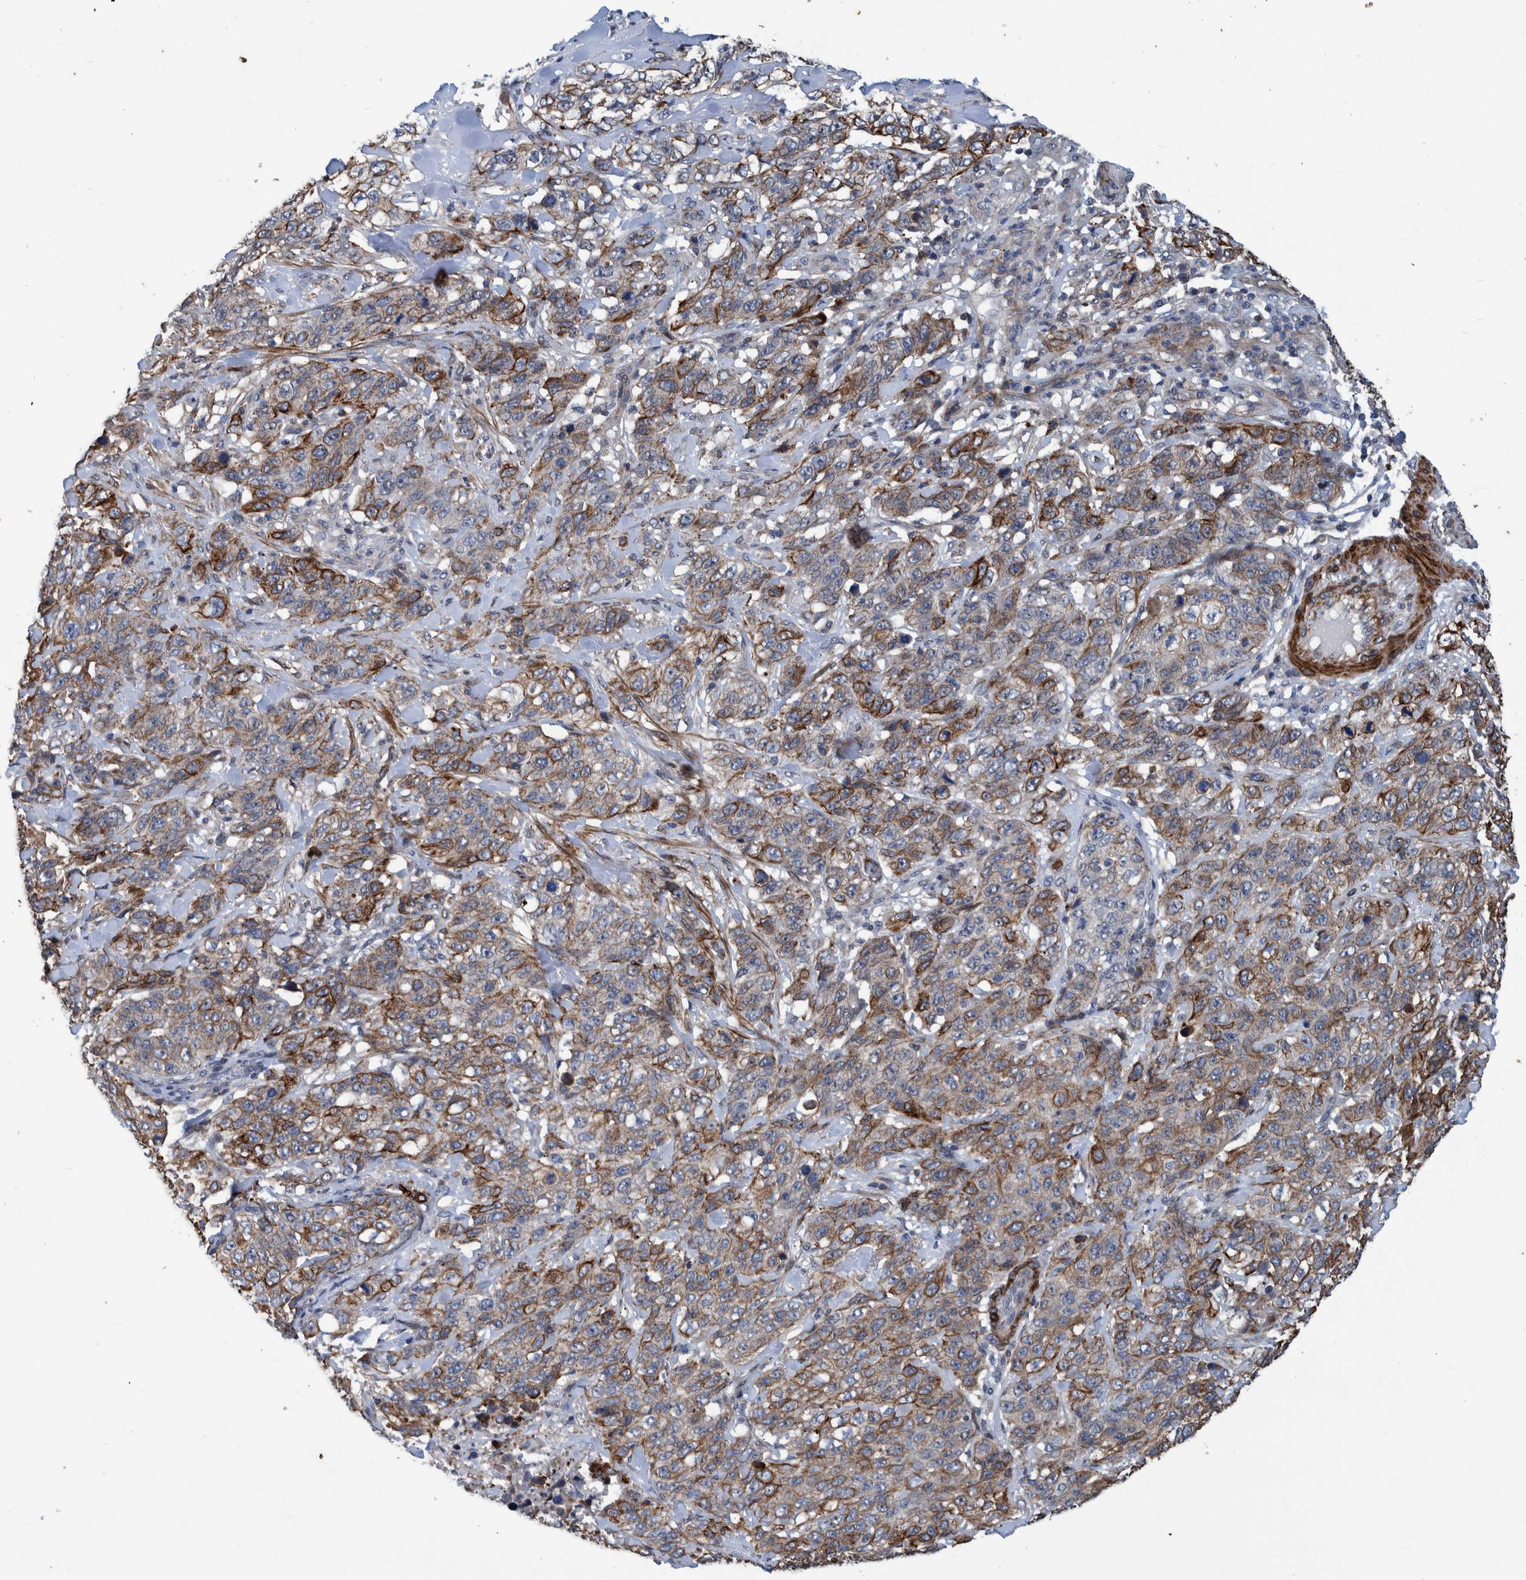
{"staining": {"intensity": "moderate", "quantity": ">75%", "location": "cytoplasmic/membranous"}, "tissue": "stomach cancer", "cell_type": "Tumor cells", "image_type": "cancer", "snomed": [{"axis": "morphology", "description": "Adenocarcinoma, NOS"}, {"axis": "topography", "description": "Stomach"}], "caption": "The image demonstrates staining of adenocarcinoma (stomach), revealing moderate cytoplasmic/membranous protein expression (brown color) within tumor cells.", "gene": "MKS1", "patient": {"sex": "male", "age": 48}}